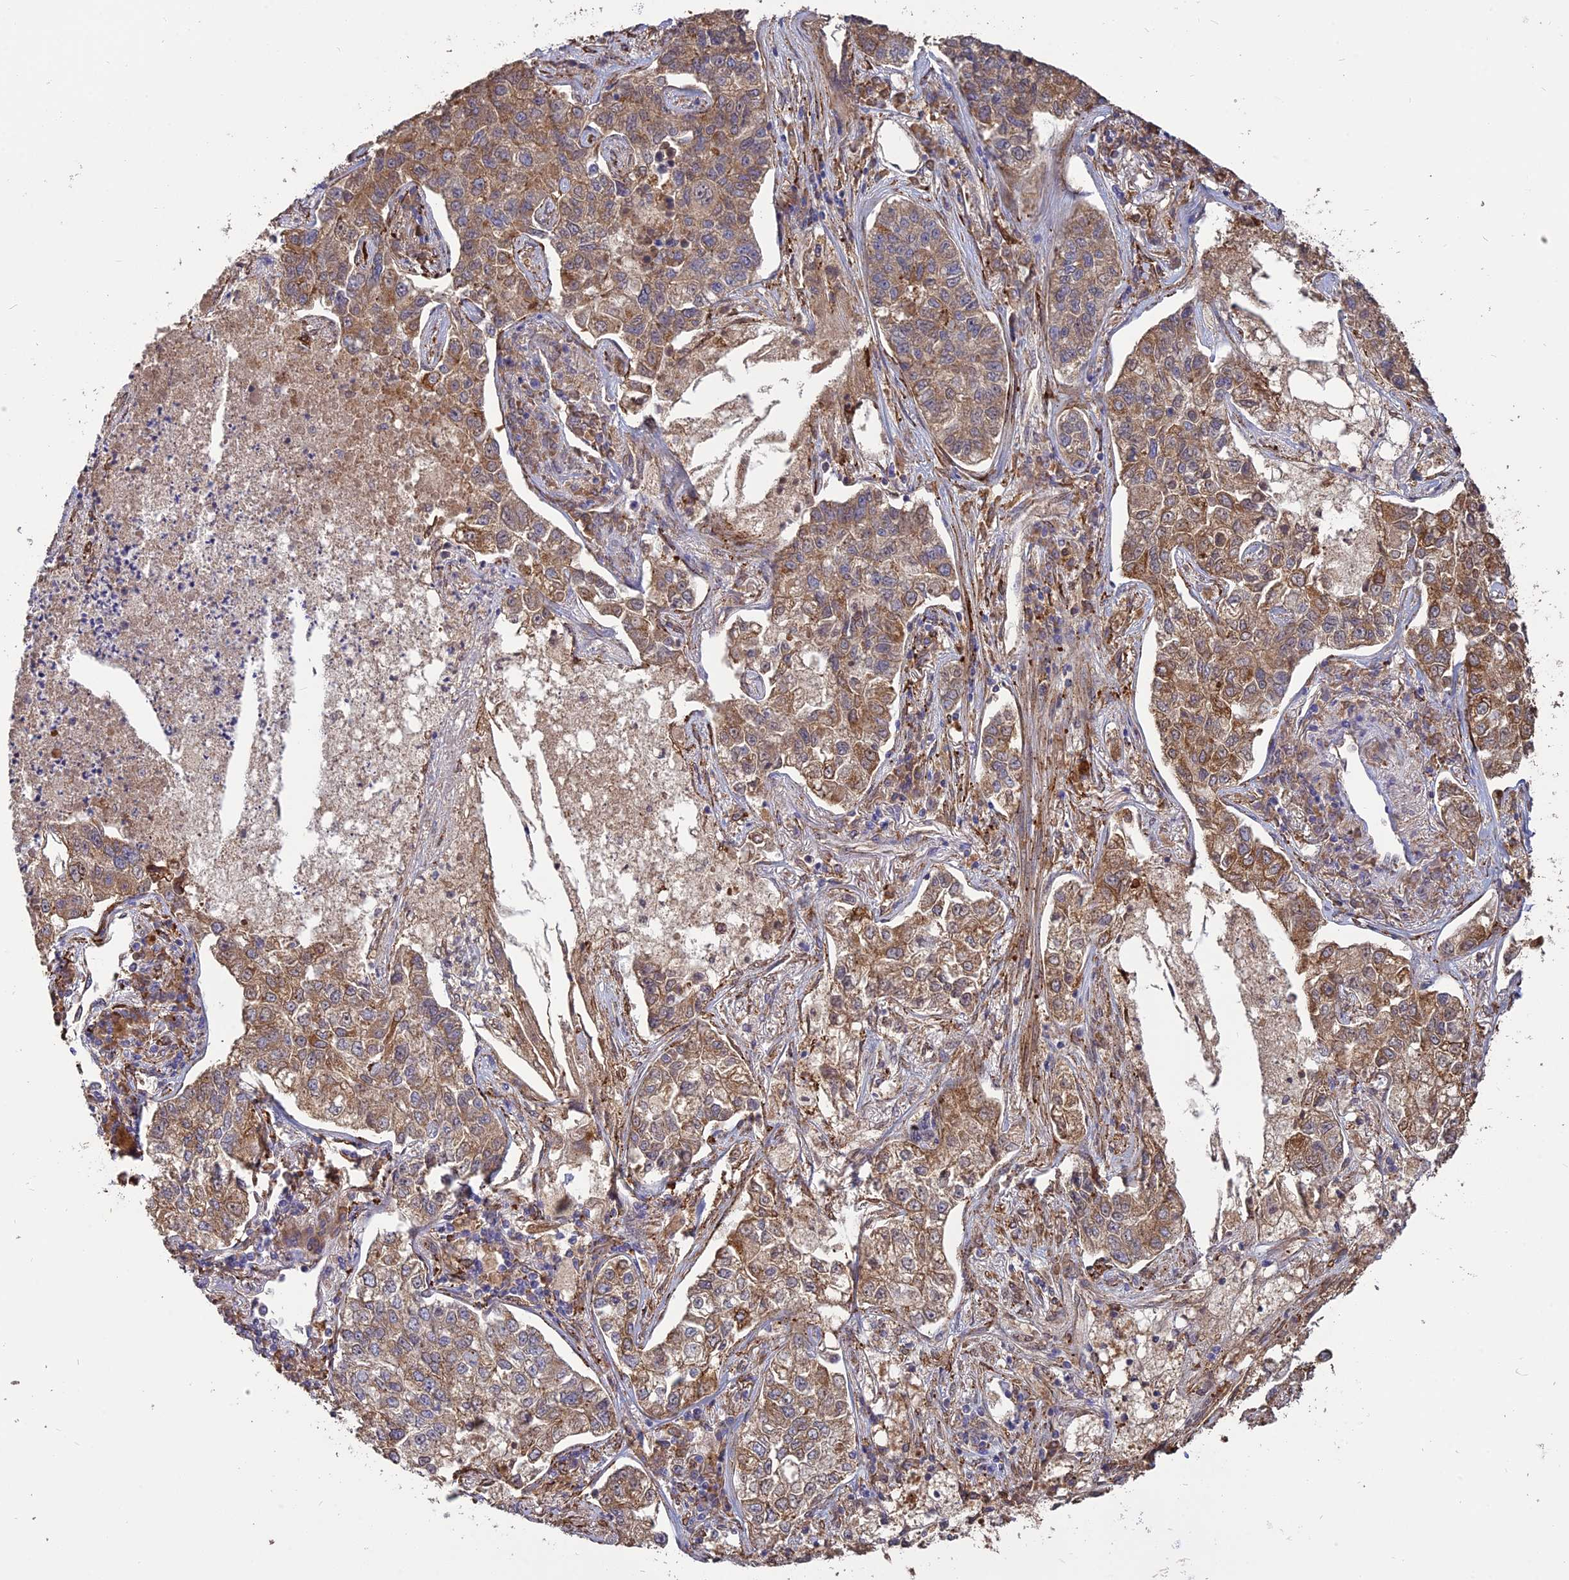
{"staining": {"intensity": "moderate", "quantity": ">75%", "location": "cytoplasmic/membranous"}, "tissue": "lung cancer", "cell_type": "Tumor cells", "image_type": "cancer", "snomed": [{"axis": "morphology", "description": "Adenocarcinoma, NOS"}, {"axis": "topography", "description": "Lung"}], "caption": "The image demonstrates immunohistochemical staining of lung cancer. There is moderate cytoplasmic/membranous expression is seen in approximately >75% of tumor cells.", "gene": "PPIC", "patient": {"sex": "male", "age": 49}}